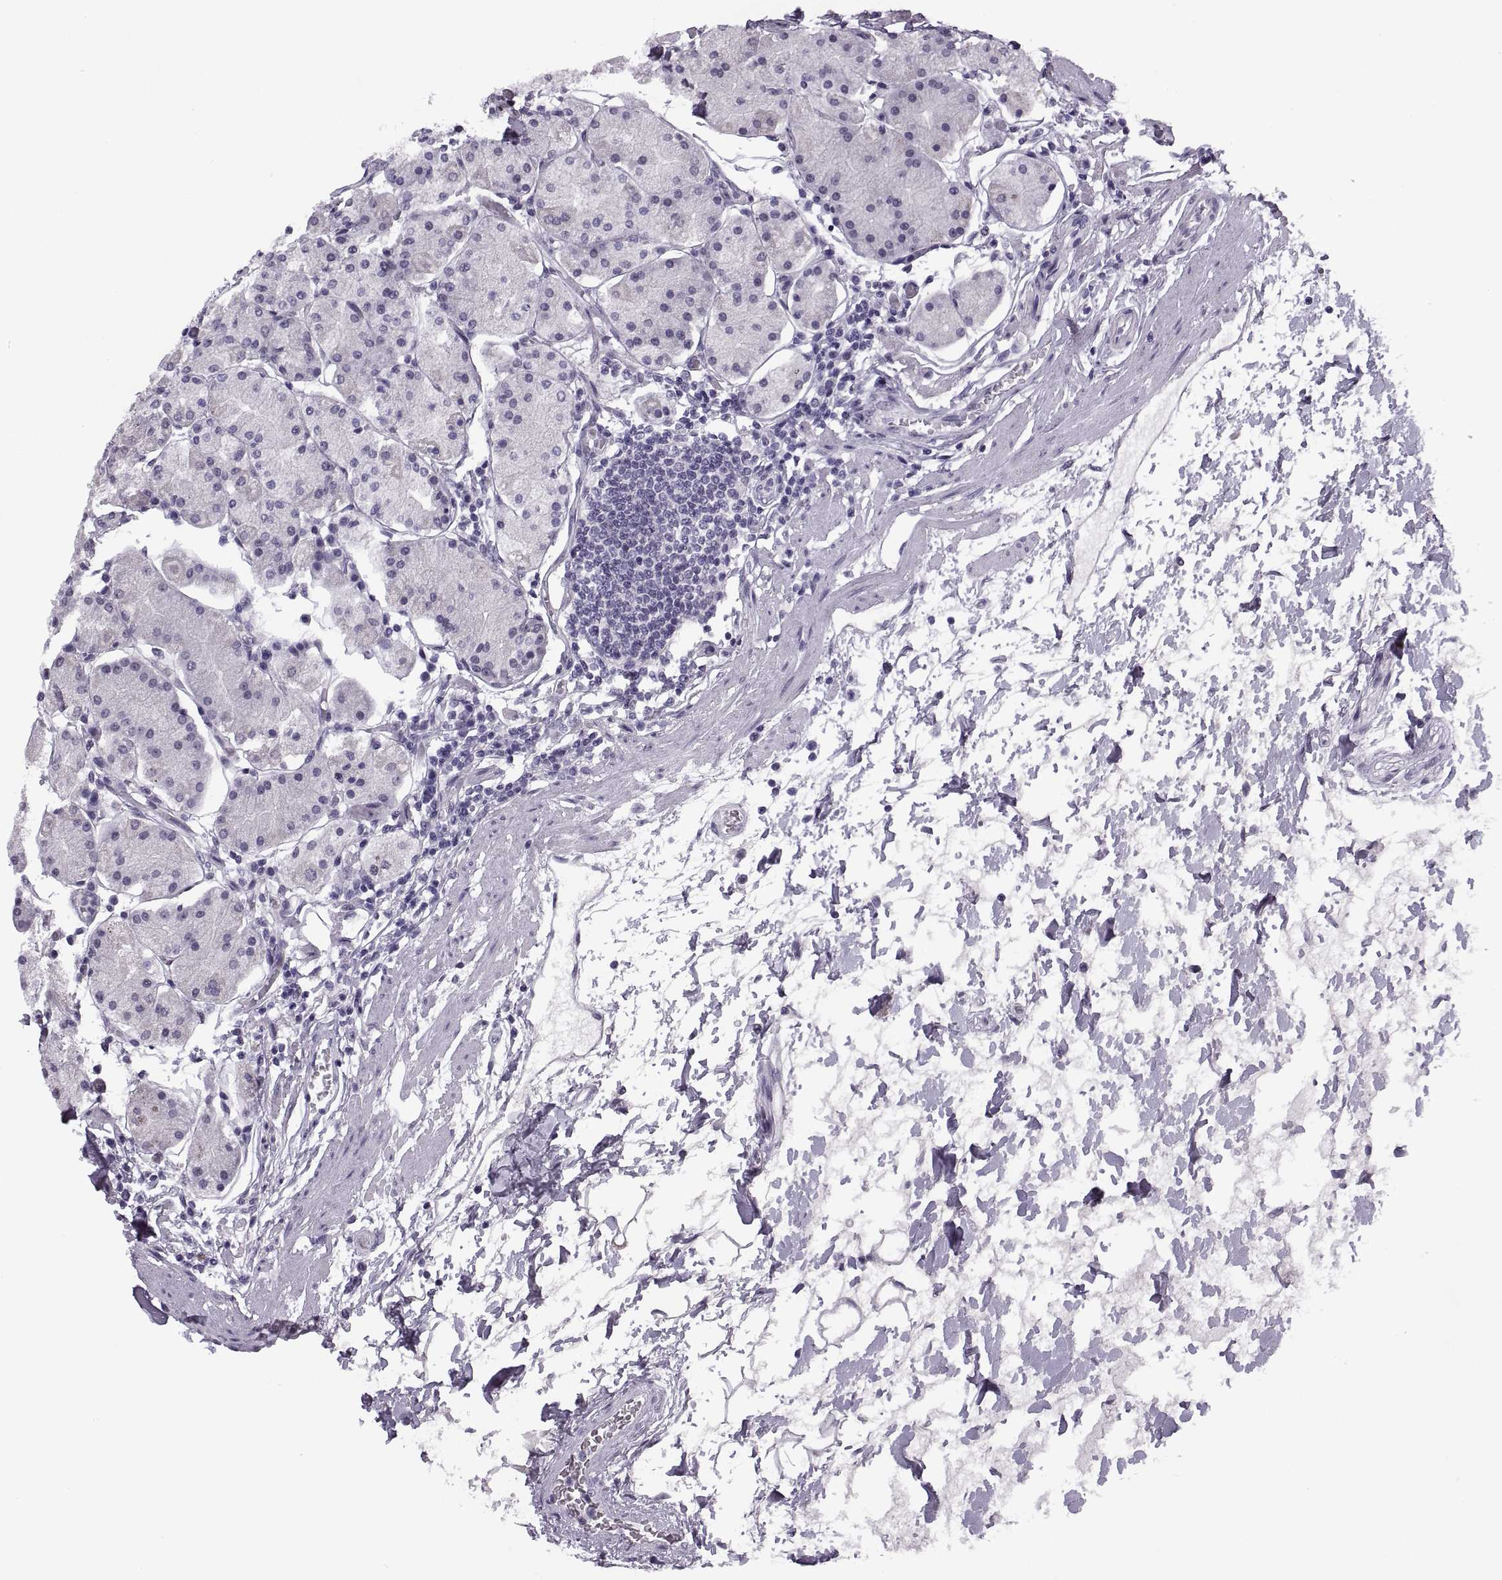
{"staining": {"intensity": "negative", "quantity": "none", "location": "none"}, "tissue": "stomach", "cell_type": "Glandular cells", "image_type": "normal", "snomed": [{"axis": "morphology", "description": "Normal tissue, NOS"}, {"axis": "topography", "description": "Stomach"}], "caption": "High power microscopy image of an immunohistochemistry histopathology image of normal stomach, revealing no significant expression in glandular cells.", "gene": "TBC1D3B", "patient": {"sex": "male", "age": 54}}